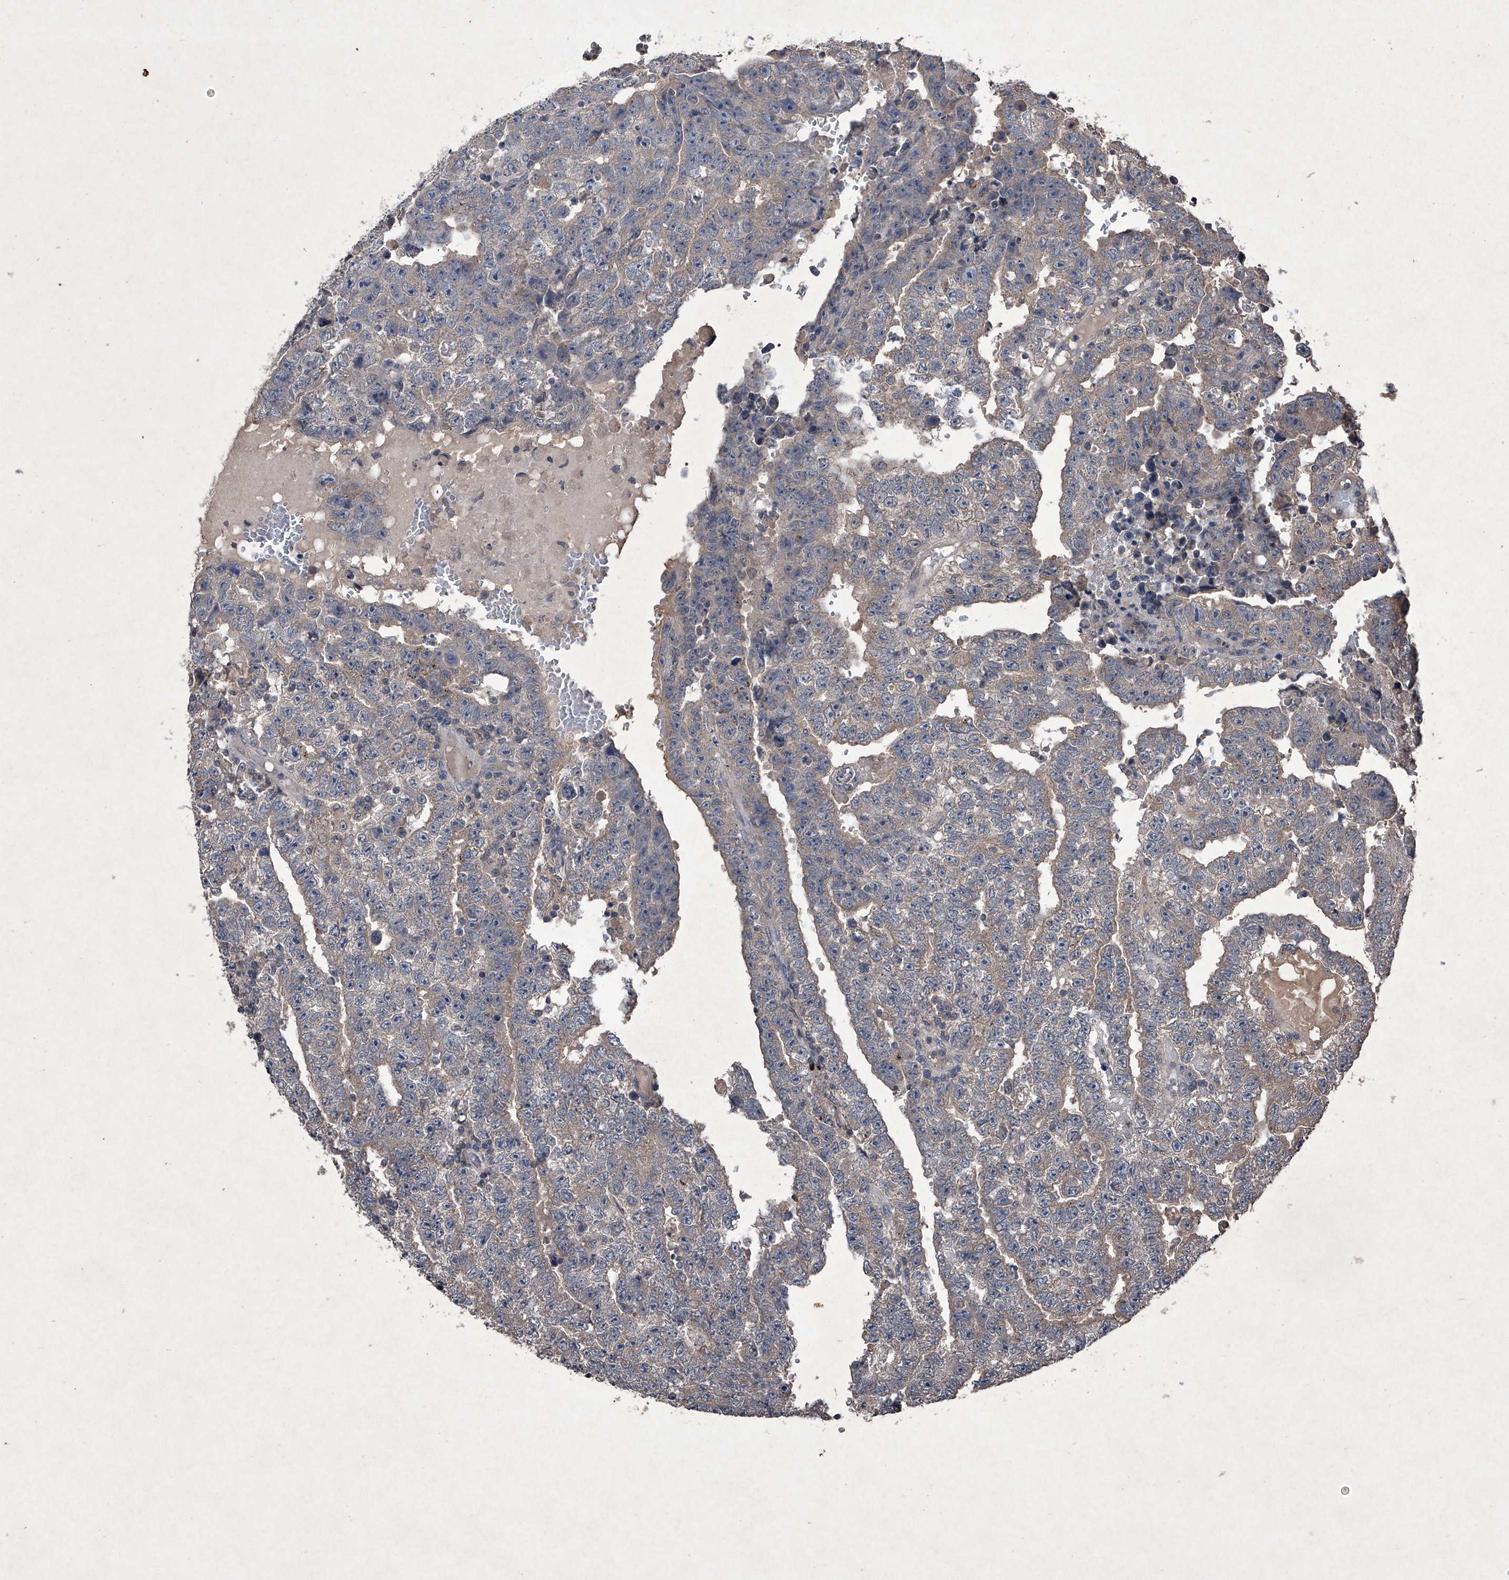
{"staining": {"intensity": "weak", "quantity": ">75%", "location": "cytoplasmic/membranous"}, "tissue": "testis cancer", "cell_type": "Tumor cells", "image_type": "cancer", "snomed": [{"axis": "morphology", "description": "Carcinoma, Embryonal, NOS"}, {"axis": "topography", "description": "Testis"}], "caption": "Weak cytoplasmic/membranous expression is present in about >75% of tumor cells in testis cancer.", "gene": "MAPKAP1", "patient": {"sex": "male", "age": 25}}